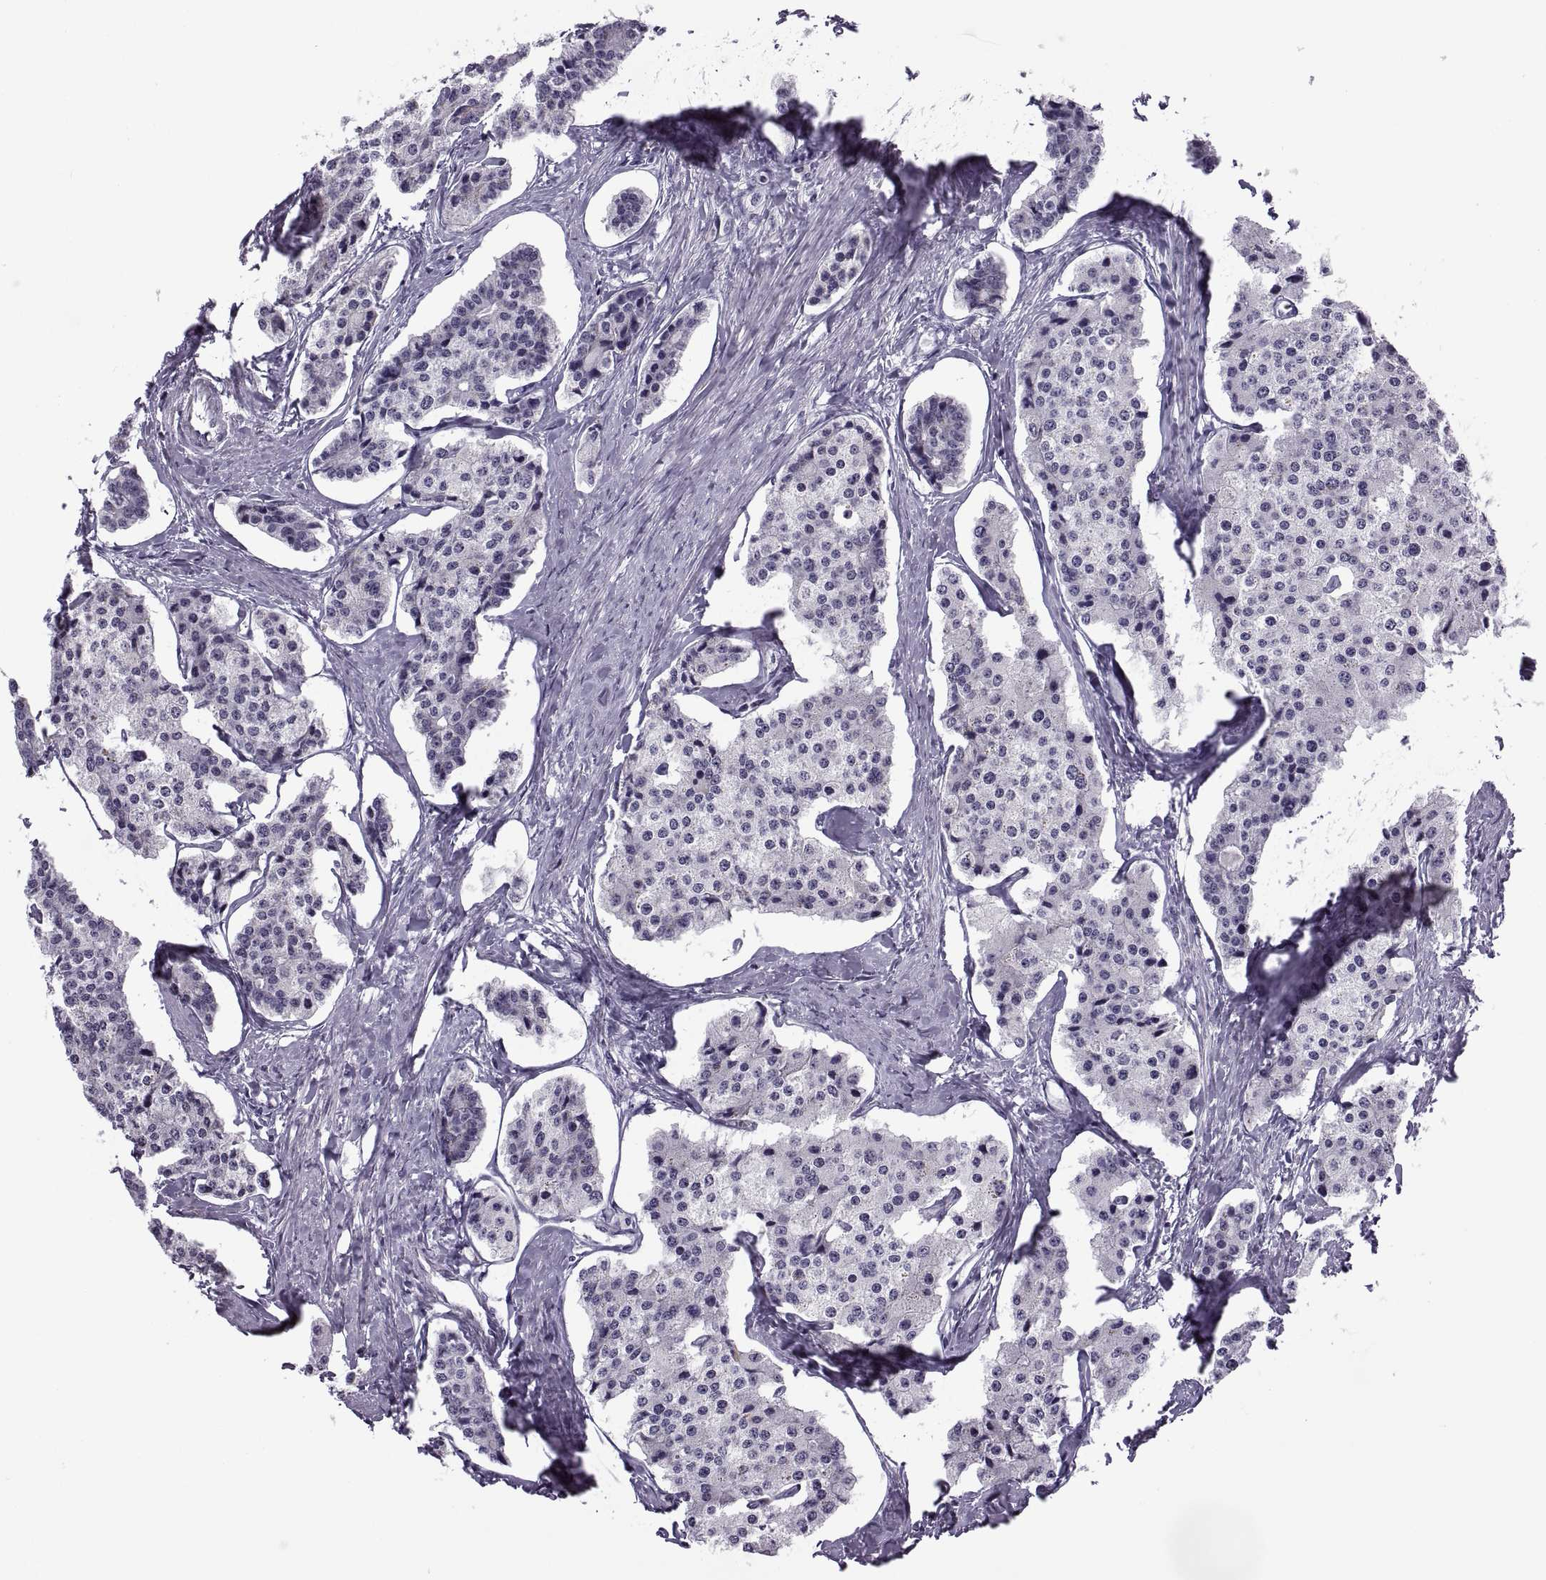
{"staining": {"intensity": "negative", "quantity": "none", "location": "none"}, "tissue": "carcinoid", "cell_type": "Tumor cells", "image_type": "cancer", "snomed": [{"axis": "morphology", "description": "Carcinoid, malignant, NOS"}, {"axis": "topography", "description": "Small intestine"}], "caption": "A high-resolution micrograph shows immunohistochemistry staining of carcinoid (malignant), which demonstrates no significant positivity in tumor cells.", "gene": "TBC1D3G", "patient": {"sex": "female", "age": 65}}